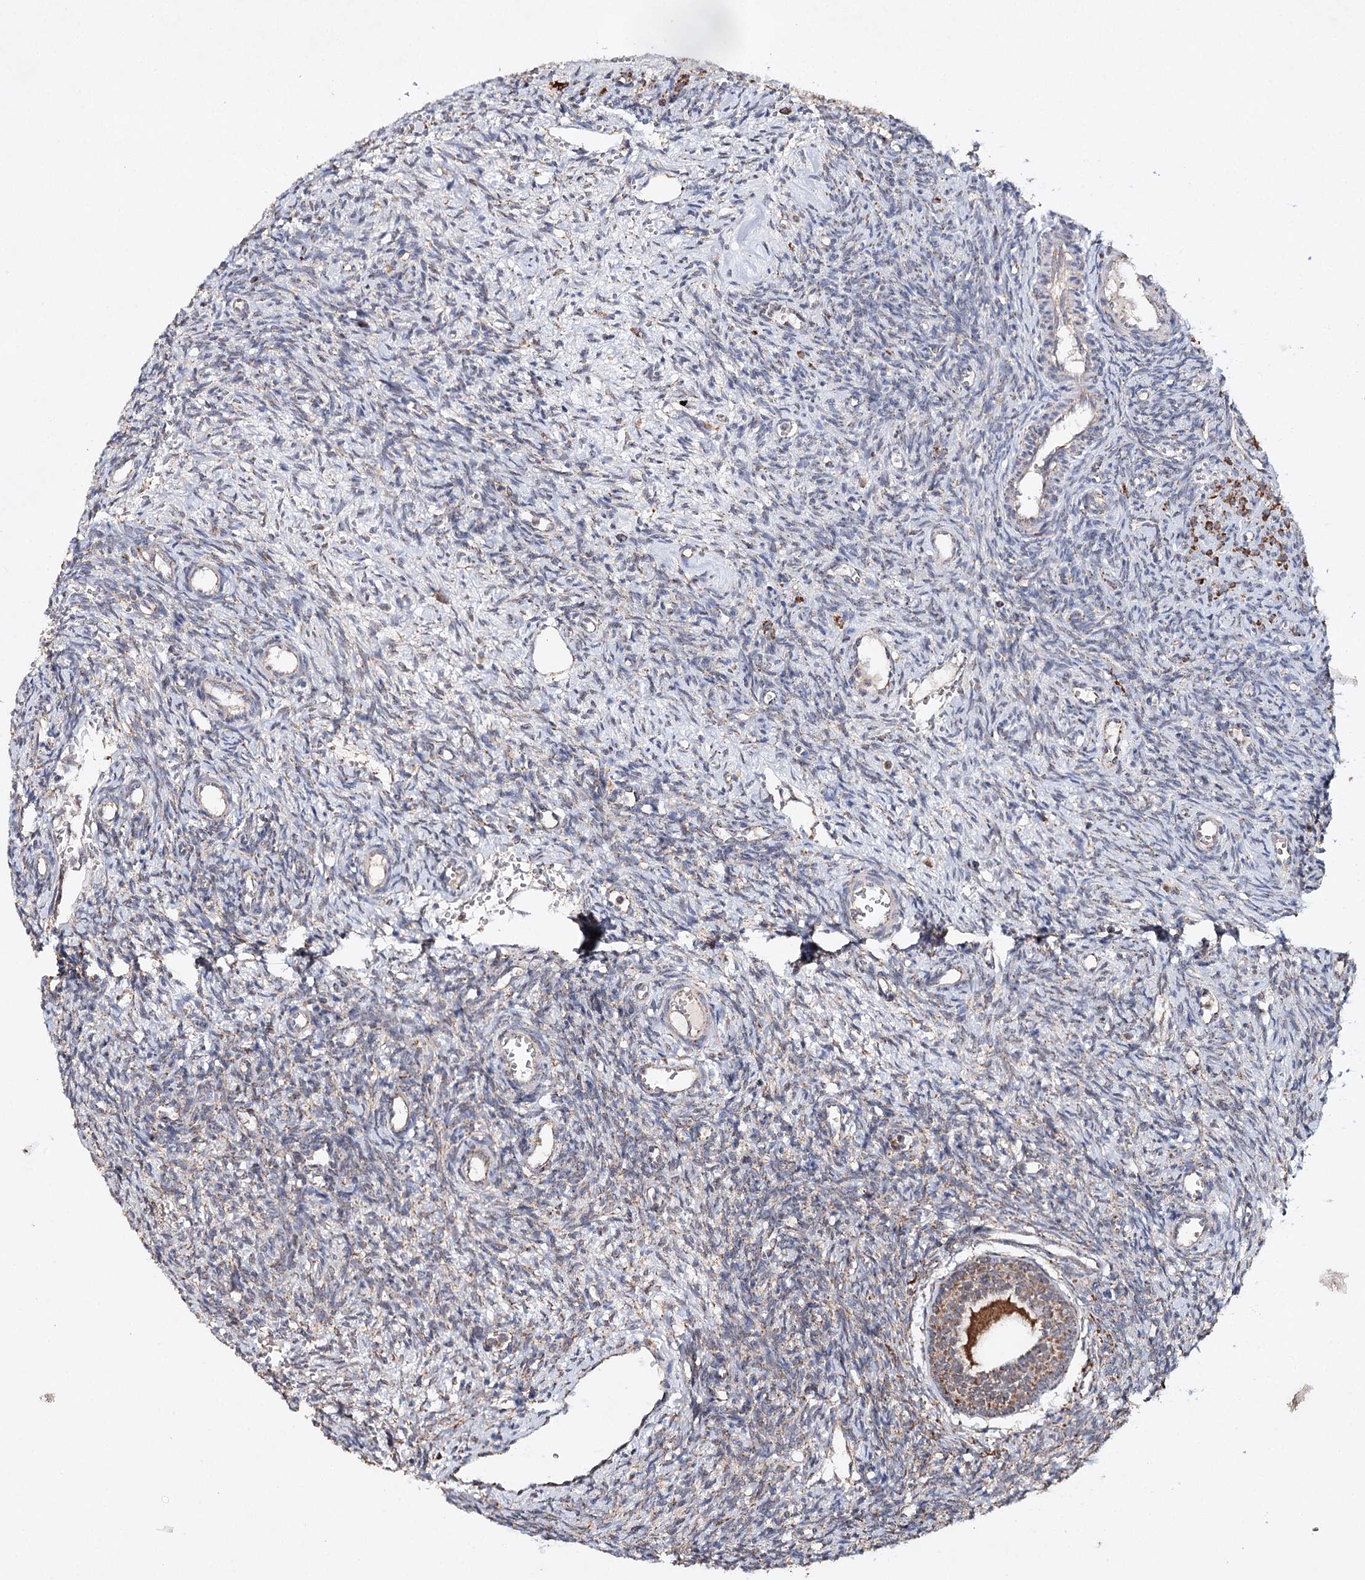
{"staining": {"intensity": "weak", "quantity": "25%-75%", "location": "cytoplasmic/membranous"}, "tissue": "ovary", "cell_type": "Ovarian stroma cells", "image_type": "normal", "snomed": [{"axis": "morphology", "description": "Normal tissue, NOS"}, {"axis": "topography", "description": "Ovary"}], "caption": "Ovary stained for a protein demonstrates weak cytoplasmic/membranous positivity in ovarian stroma cells. (DAB (3,3'-diaminobenzidine) IHC with brightfield microscopy, high magnification).", "gene": "PIK3CB", "patient": {"sex": "female", "age": 39}}